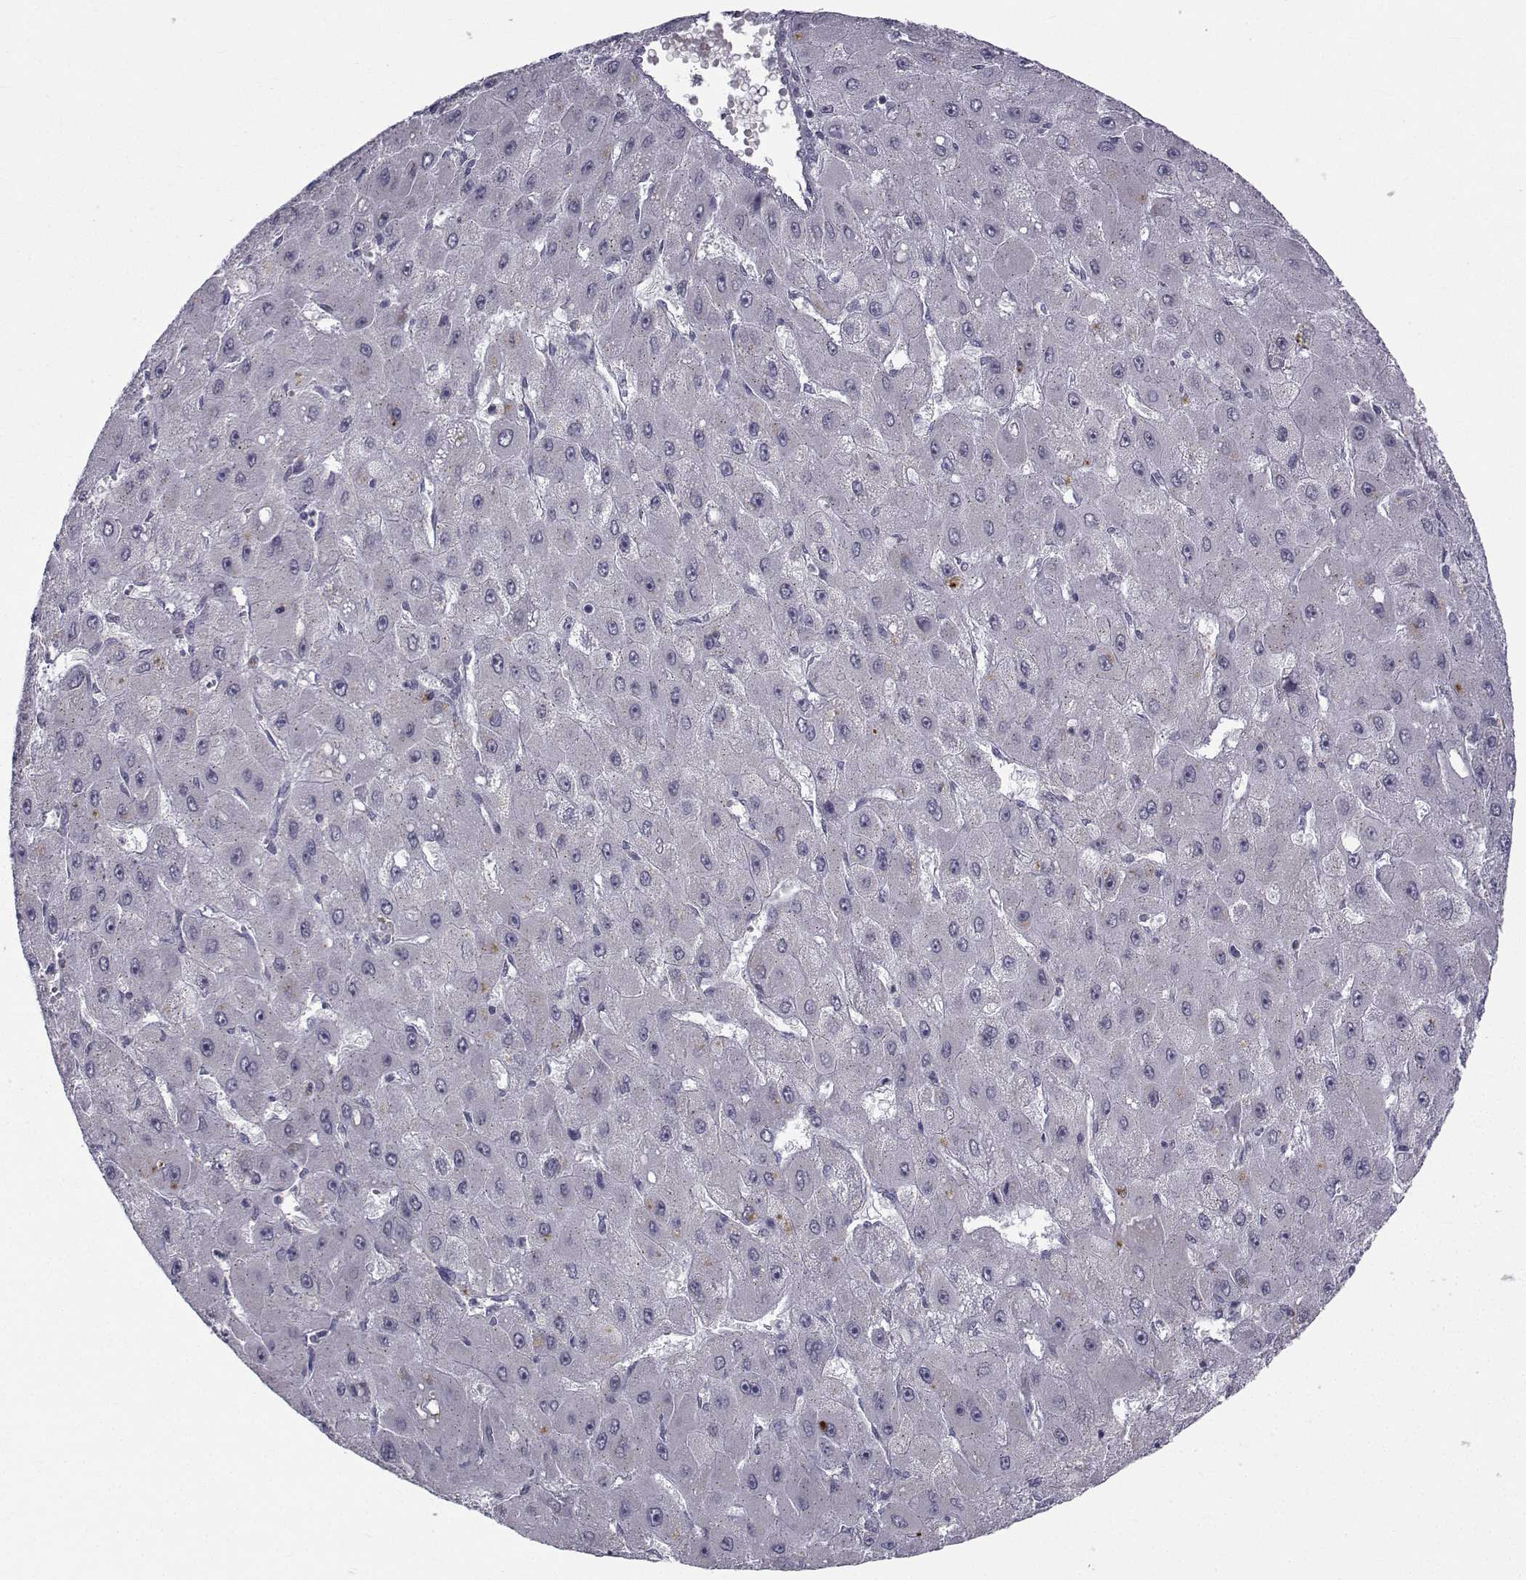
{"staining": {"intensity": "negative", "quantity": "none", "location": "none"}, "tissue": "liver cancer", "cell_type": "Tumor cells", "image_type": "cancer", "snomed": [{"axis": "morphology", "description": "Carcinoma, Hepatocellular, NOS"}, {"axis": "topography", "description": "Liver"}], "caption": "Immunohistochemistry (IHC) photomicrograph of hepatocellular carcinoma (liver) stained for a protein (brown), which exhibits no positivity in tumor cells.", "gene": "ANGPT1", "patient": {"sex": "female", "age": 25}}